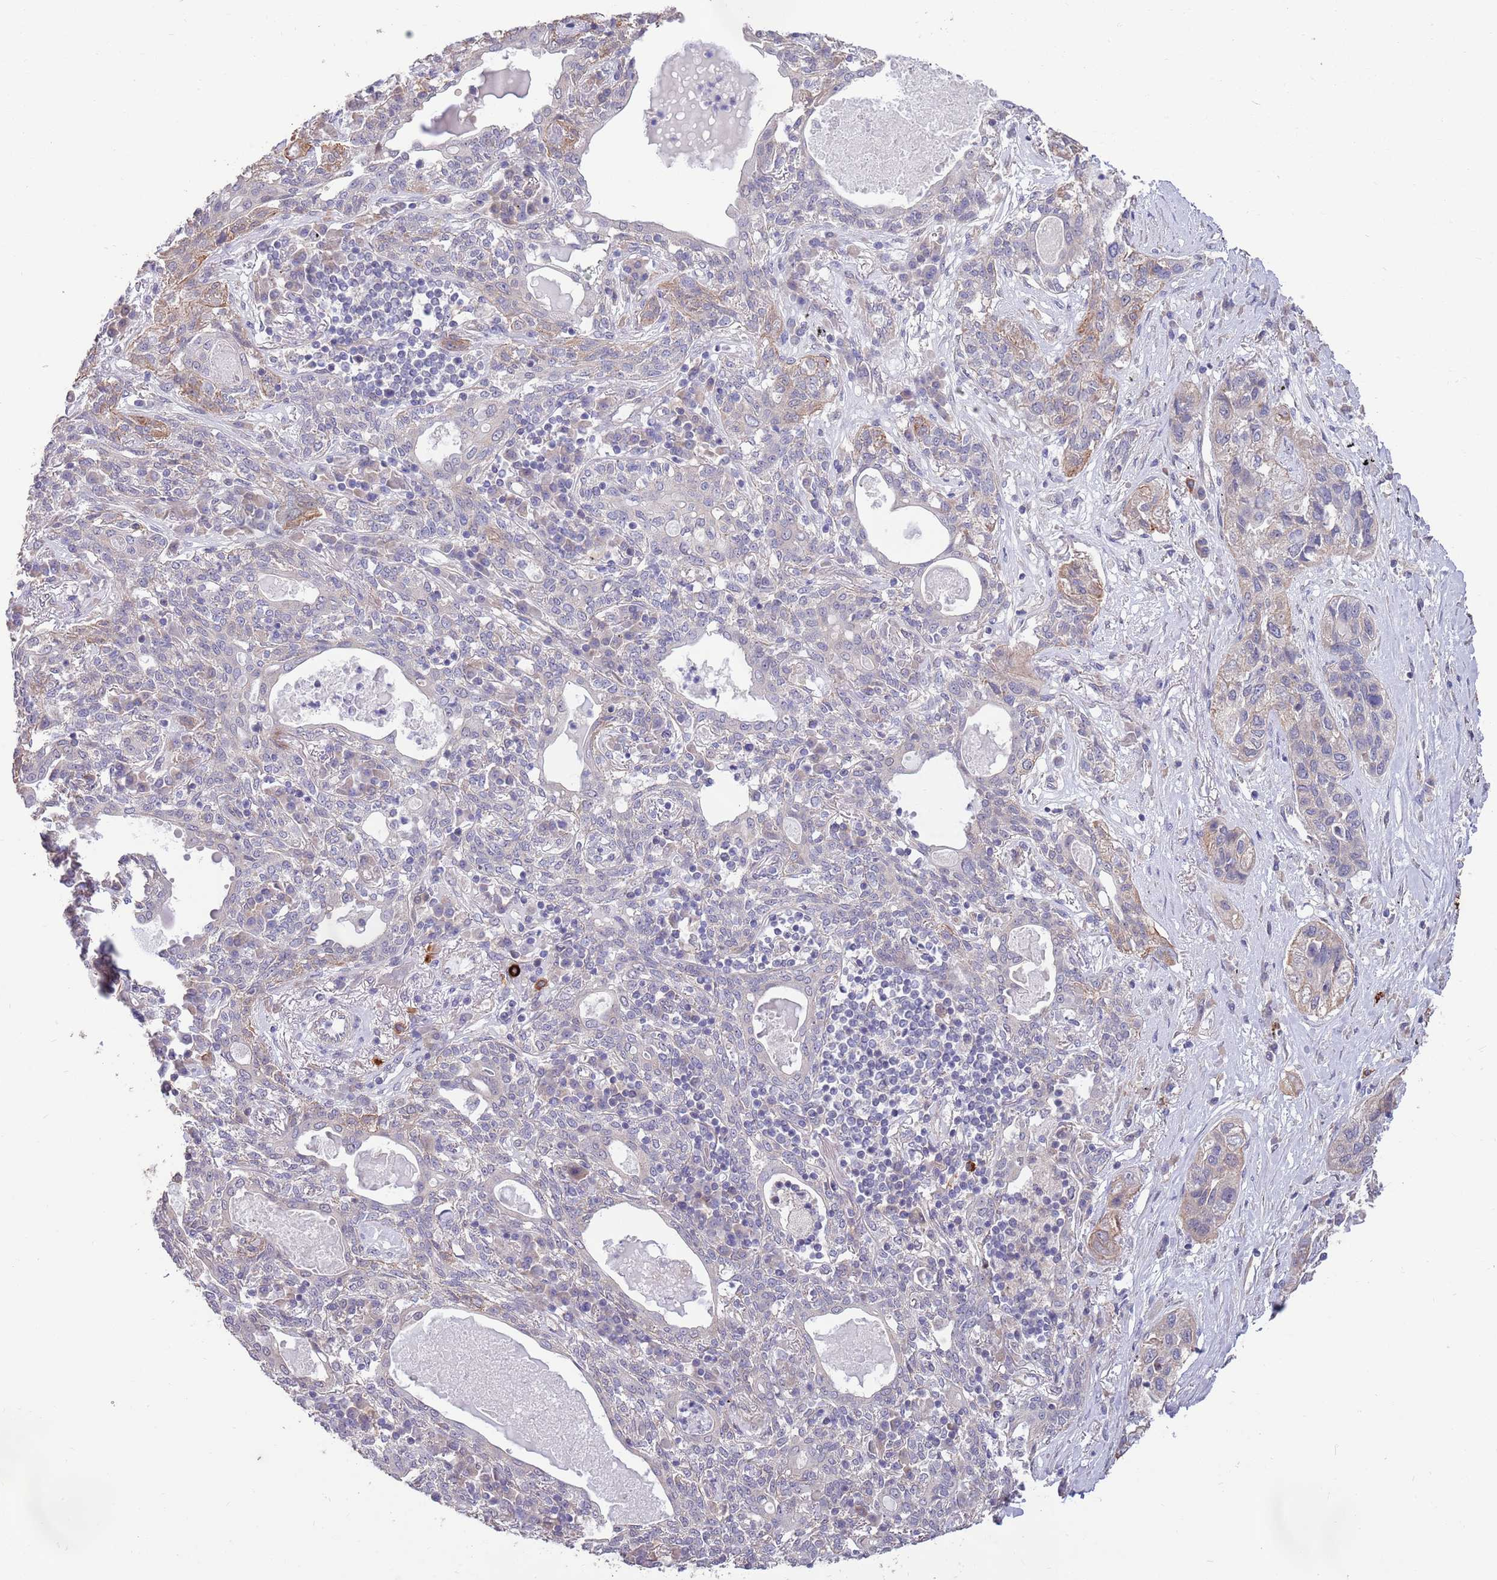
{"staining": {"intensity": "moderate", "quantity": "<25%", "location": "cytoplasmic/membranous"}, "tissue": "lung cancer", "cell_type": "Tumor cells", "image_type": "cancer", "snomed": [{"axis": "morphology", "description": "Squamous cell carcinoma, NOS"}, {"axis": "topography", "description": "Lung"}], "caption": "High-power microscopy captured an IHC histopathology image of lung cancer (squamous cell carcinoma), revealing moderate cytoplasmic/membranous staining in approximately <25% of tumor cells. The protein of interest is shown in brown color, while the nuclei are stained blue.", "gene": "MARVELD2", "patient": {"sex": "female", "age": 70}}